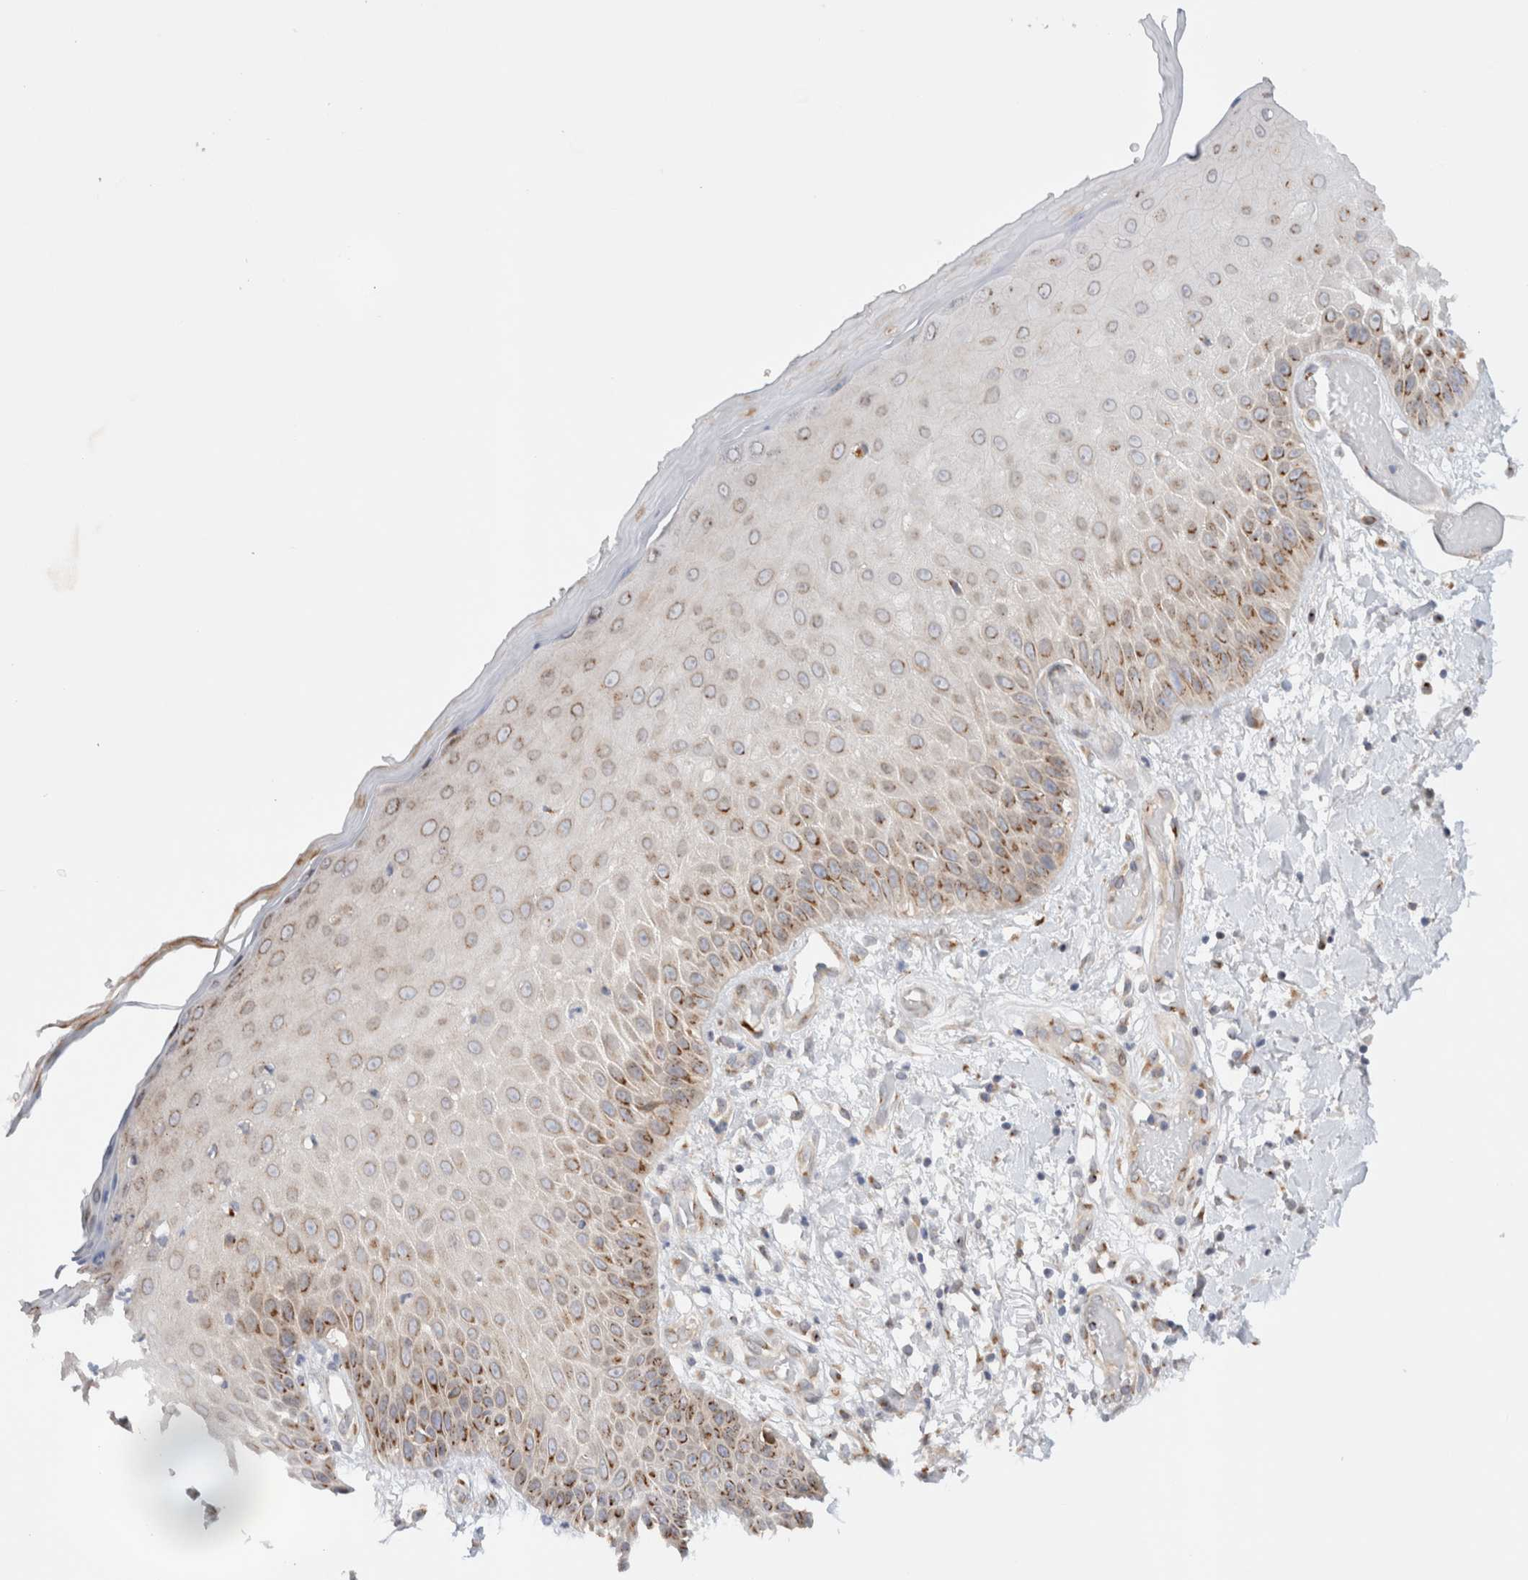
{"staining": {"intensity": "weak", "quantity": ">75%", "location": "cytoplasmic/membranous"}, "tissue": "skin", "cell_type": "Fibroblasts", "image_type": "normal", "snomed": [{"axis": "morphology", "description": "Normal tissue, NOS"}, {"axis": "morphology", "description": "Inflammation, NOS"}, {"axis": "topography", "description": "Skin"}], "caption": "Weak cytoplasmic/membranous protein staining is seen in approximately >75% of fibroblasts in skin. (DAB (3,3'-diaminobenzidine) IHC, brown staining for protein, blue staining for nuclei).", "gene": "GCN1", "patient": {"sex": "female", "age": 44}}